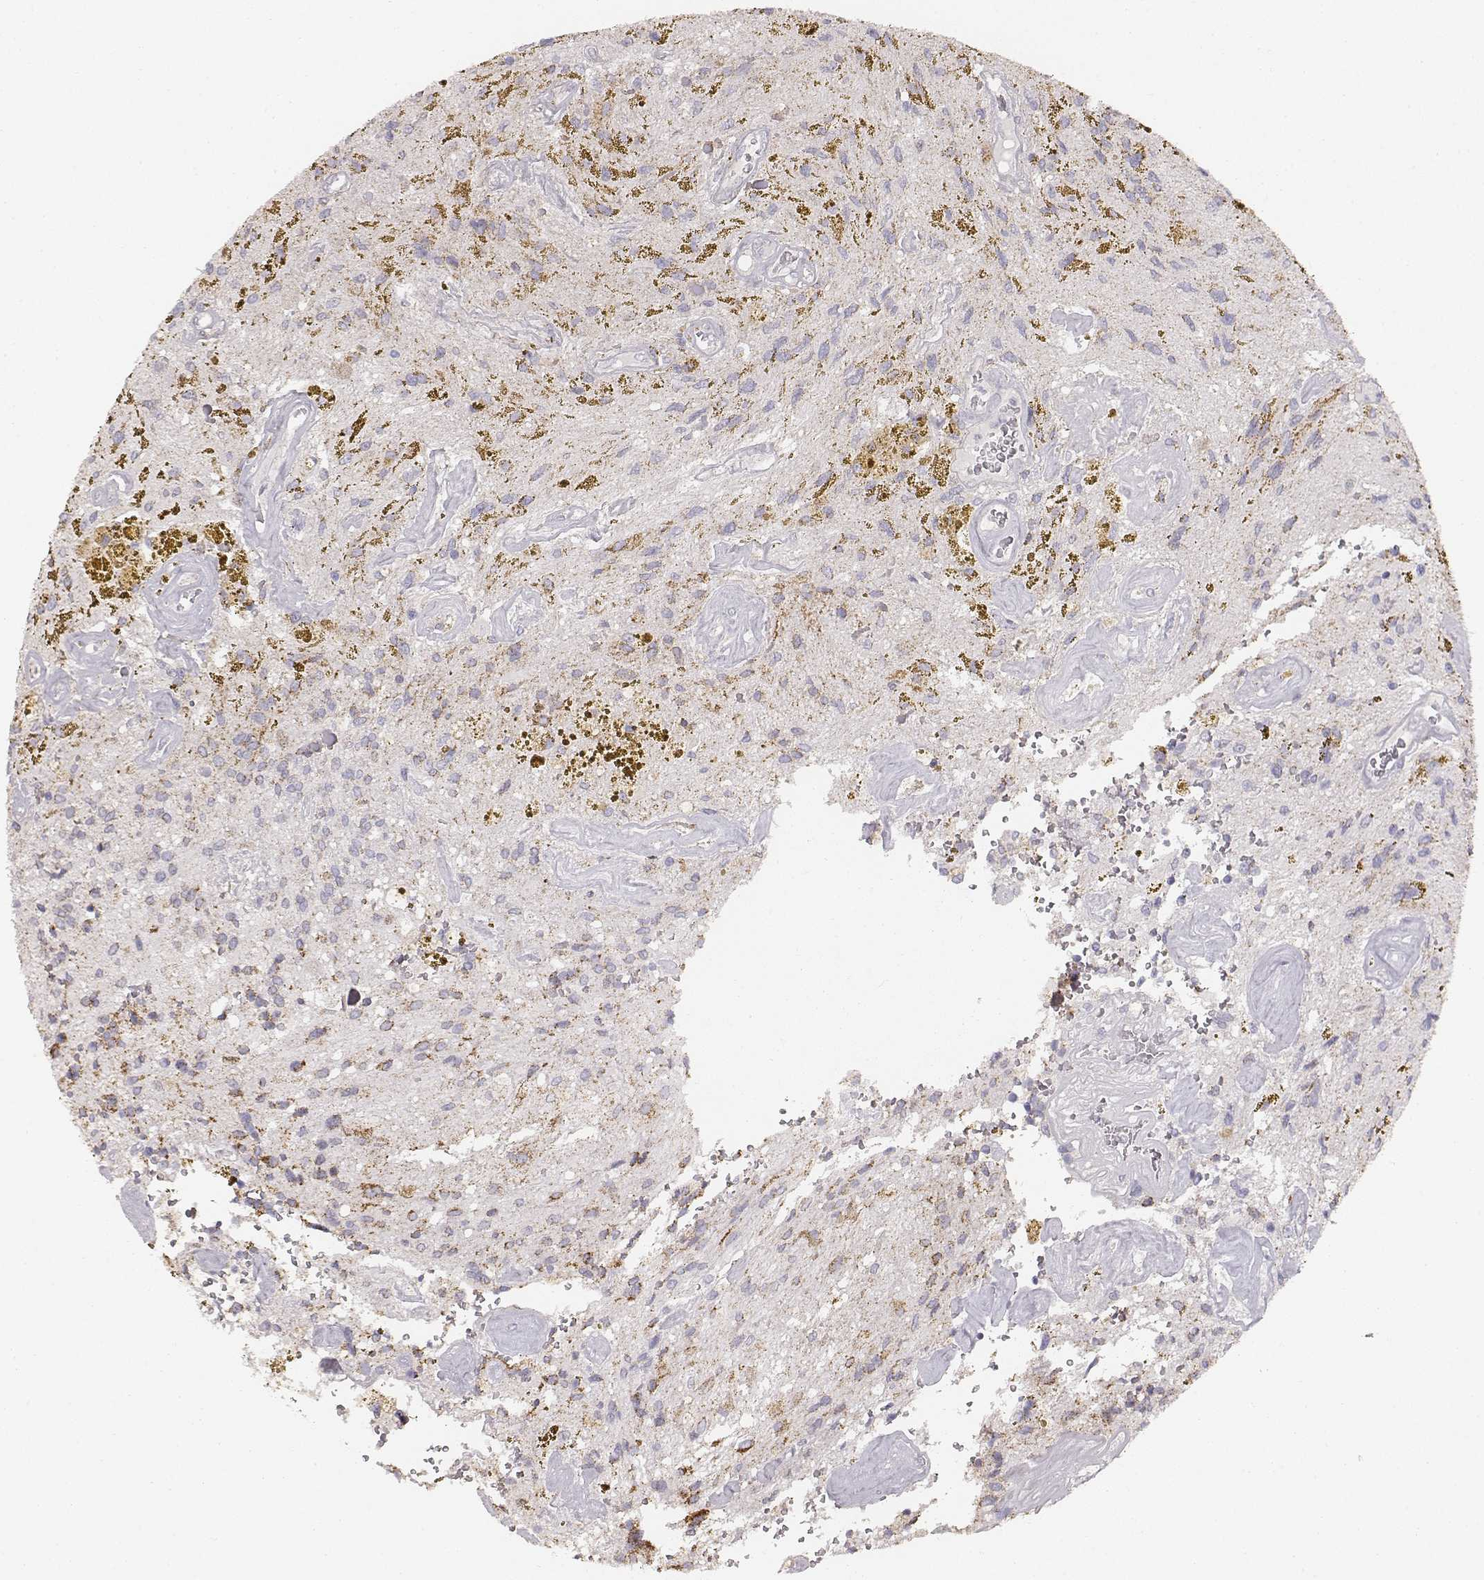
{"staining": {"intensity": "weak", "quantity": "25%-75%", "location": "cytoplasmic/membranous"}, "tissue": "glioma", "cell_type": "Tumor cells", "image_type": "cancer", "snomed": [{"axis": "morphology", "description": "Glioma, malignant, Low grade"}, {"axis": "topography", "description": "Cerebellum"}], "caption": "IHC photomicrograph of glioma stained for a protein (brown), which demonstrates low levels of weak cytoplasmic/membranous positivity in approximately 25%-75% of tumor cells.", "gene": "ABCD3", "patient": {"sex": "female", "age": 14}}